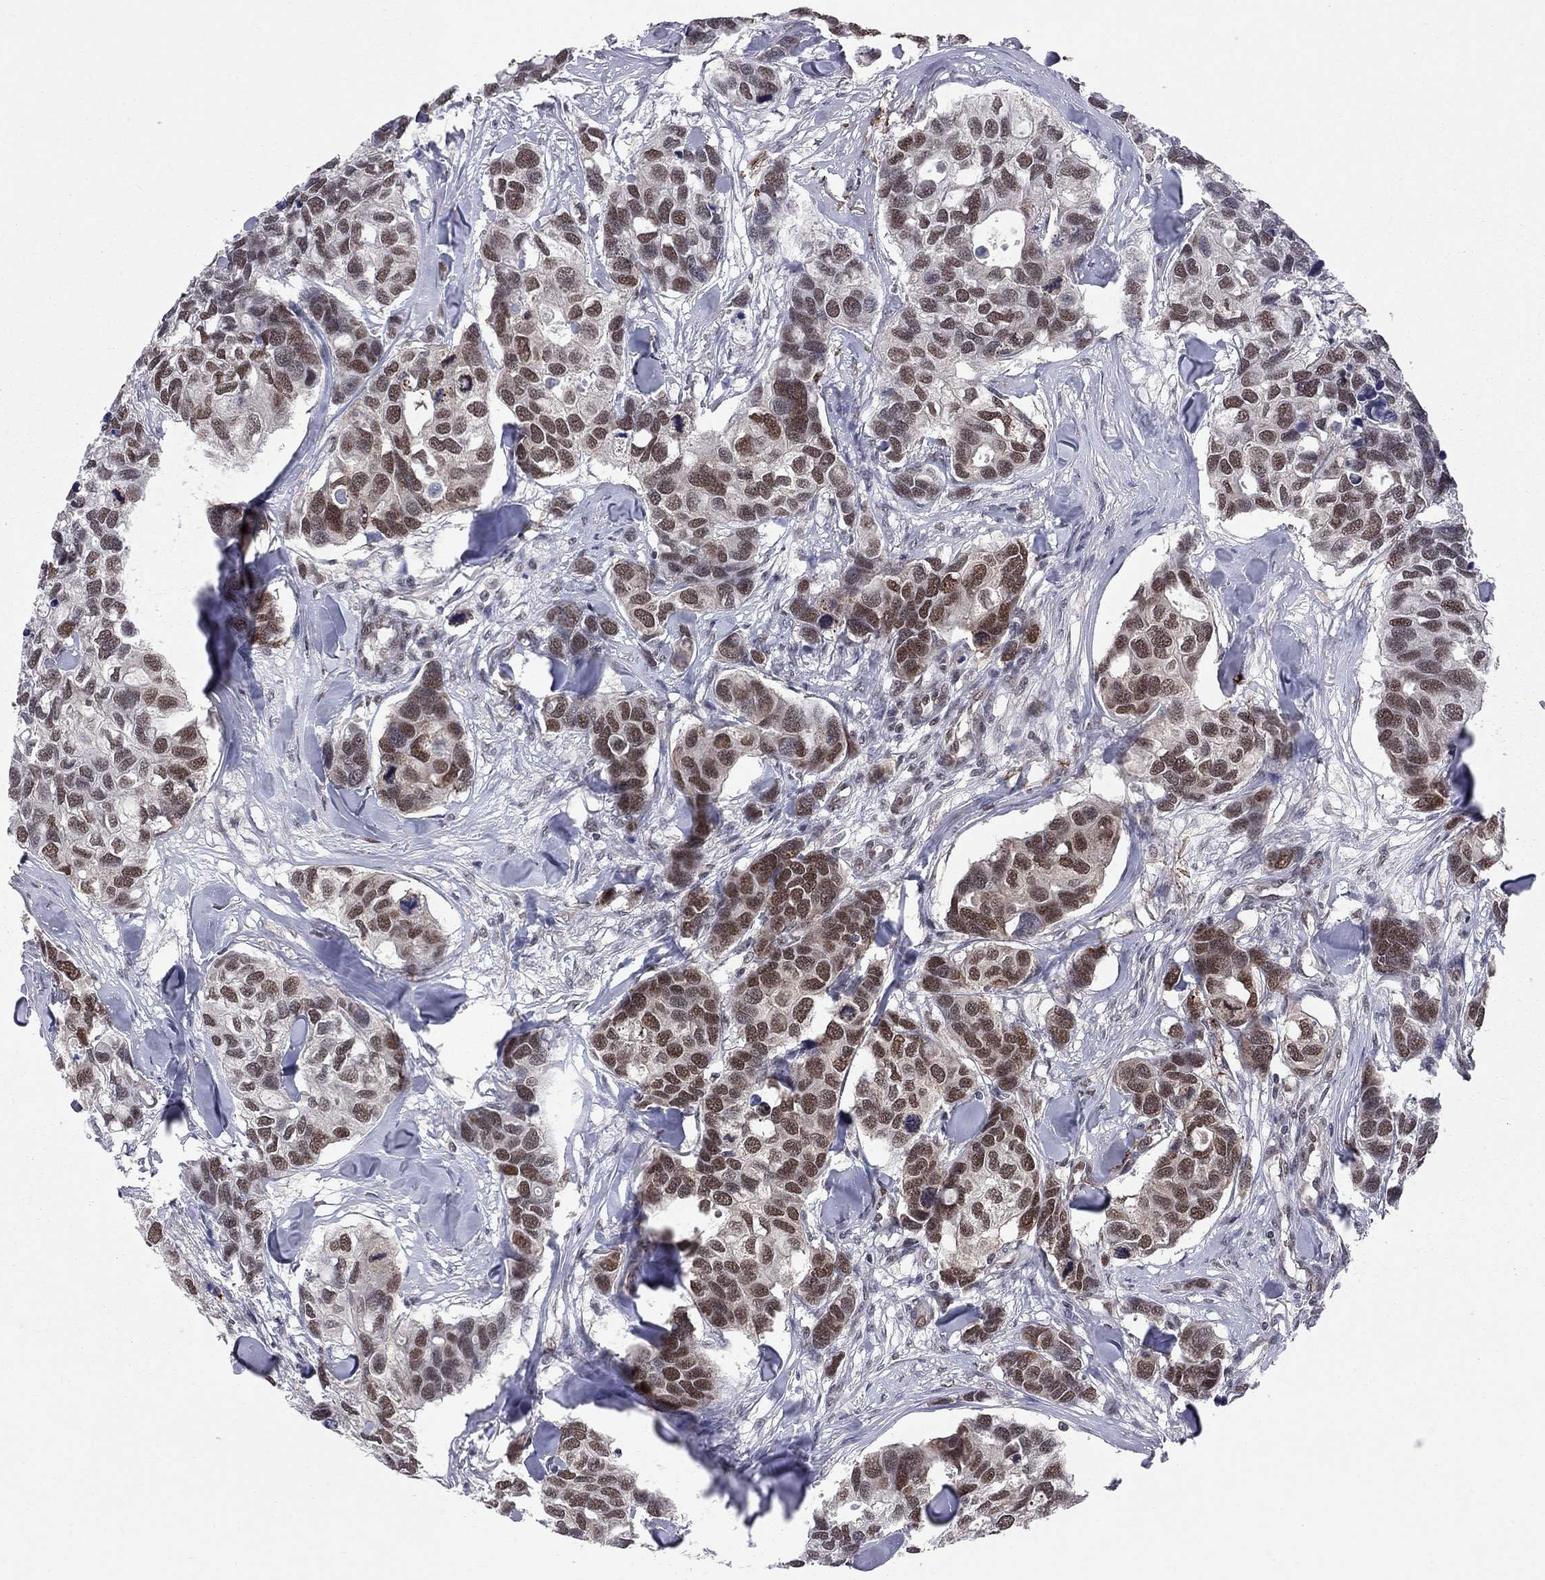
{"staining": {"intensity": "moderate", "quantity": "25%-75%", "location": "nuclear"}, "tissue": "breast cancer", "cell_type": "Tumor cells", "image_type": "cancer", "snomed": [{"axis": "morphology", "description": "Duct carcinoma"}, {"axis": "topography", "description": "Breast"}], "caption": "IHC of invasive ductal carcinoma (breast) displays medium levels of moderate nuclear staining in about 25%-75% of tumor cells.", "gene": "SAP30L", "patient": {"sex": "female", "age": 83}}